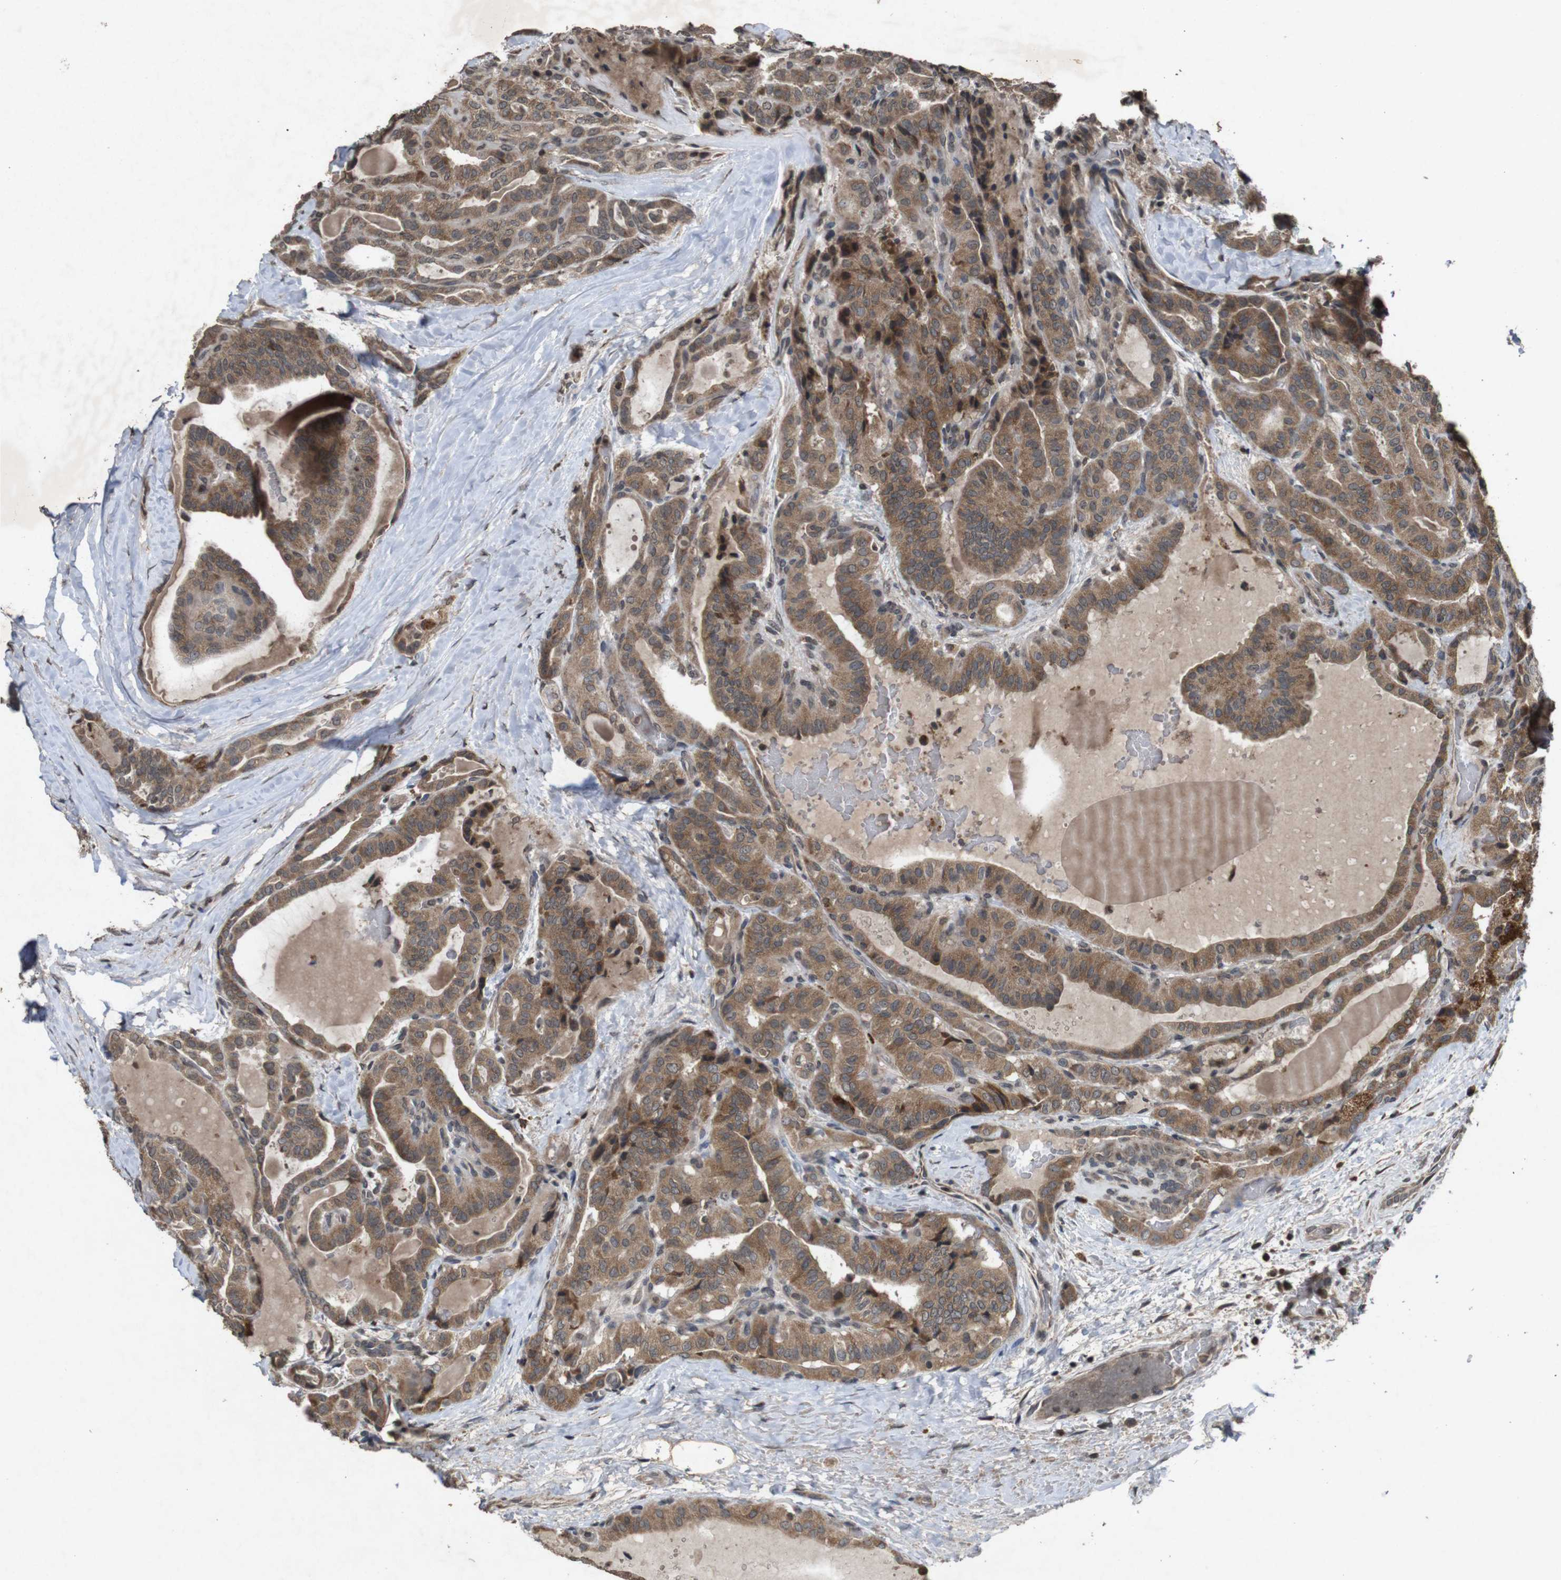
{"staining": {"intensity": "moderate", "quantity": ">75%", "location": "cytoplasmic/membranous"}, "tissue": "thyroid cancer", "cell_type": "Tumor cells", "image_type": "cancer", "snomed": [{"axis": "morphology", "description": "Papillary adenocarcinoma, NOS"}, {"axis": "topography", "description": "Thyroid gland"}], "caption": "IHC (DAB) staining of thyroid cancer displays moderate cytoplasmic/membranous protein expression in about >75% of tumor cells.", "gene": "SORL1", "patient": {"sex": "male", "age": 77}}